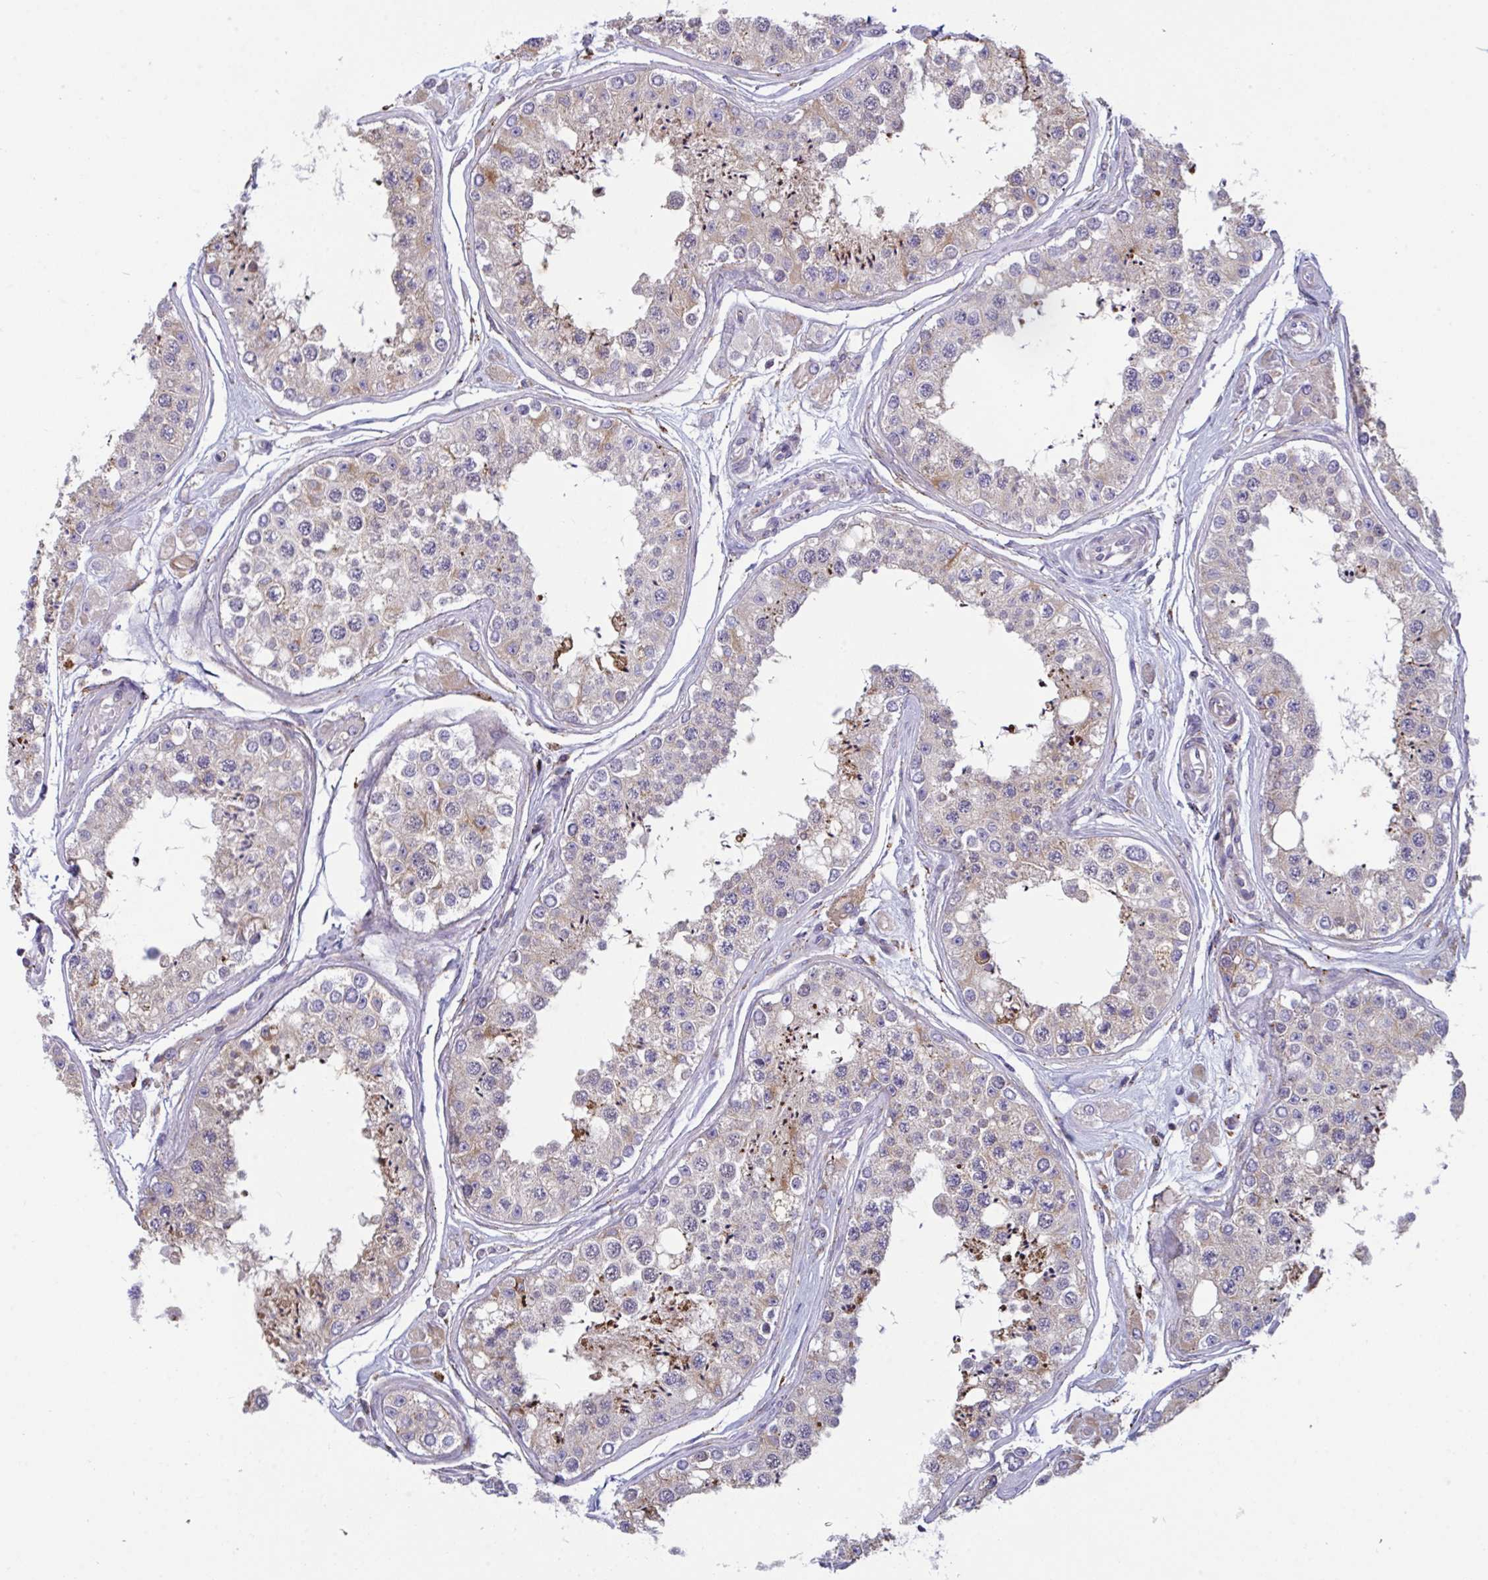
{"staining": {"intensity": "moderate", "quantity": "<25%", "location": "cytoplasmic/membranous"}, "tissue": "testis", "cell_type": "Cells in seminiferous ducts", "image_type": "normal", "snomed": [{"axis": "morphology", "description": "Normal tissue, NOS"}, {"axis": "topography", "description": "Testis"}], "caption": "Immunohistochemistry micrograph of unremarkable testis: testis stained using immunohistochemistry reveals low levels of moderate protein expression localized specifically in the cytoplasmic/membranous of cells in seminiferous ducts, appearing as a cytoplasmic/membranous brown color.", "gene": "MYMK", "patient": {"sex": "male", "age": 25}}